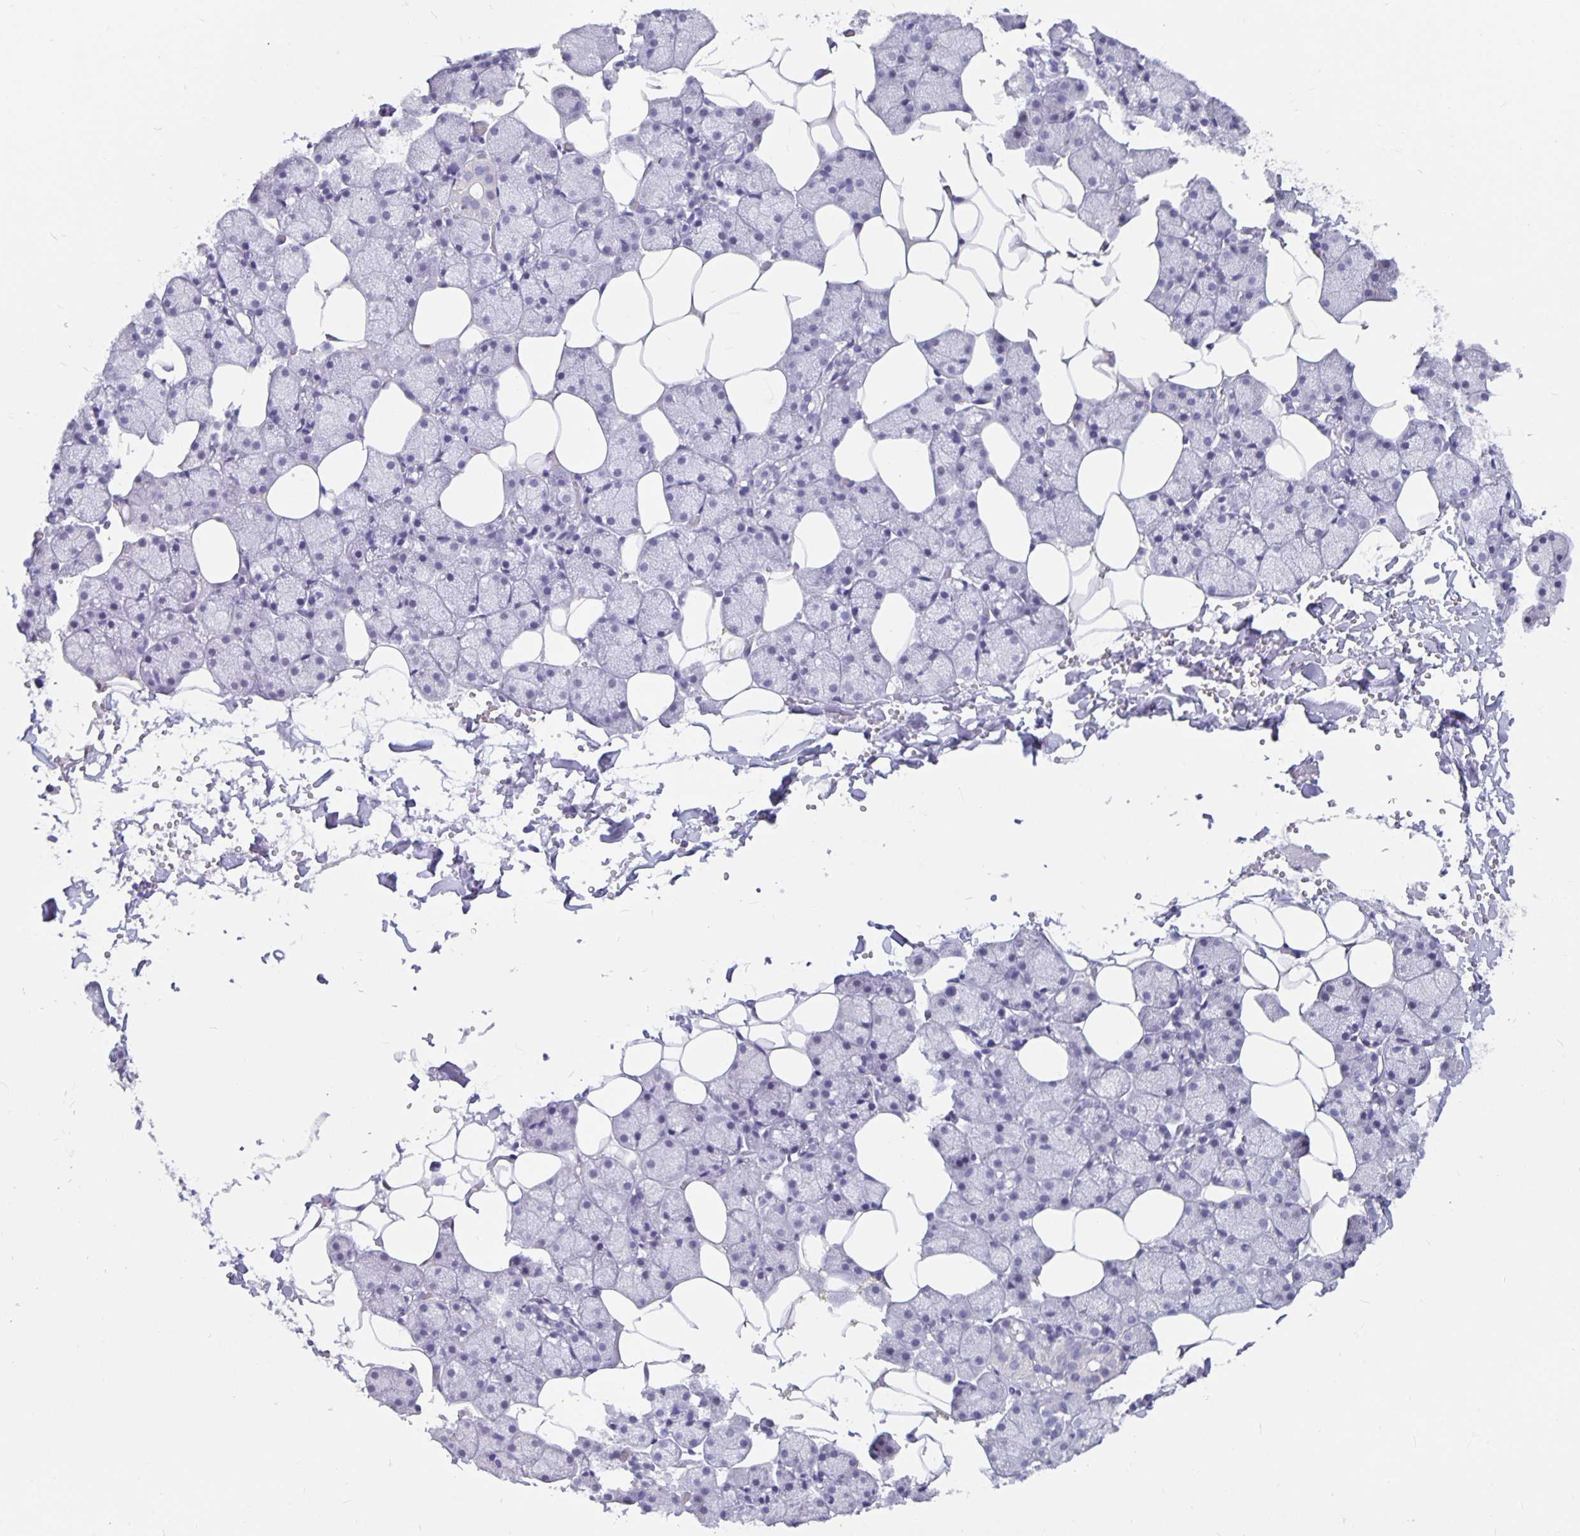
{"staining": {"intensity": "negative", "quantity": "none", "location": "none"}, "tissue": "salivary gland", "cell_type": "Glandular cells", "image_type": "normal", "snomed": [{"axis": "morphology", "description": "Normal tissue, NOS"}, {"axis": "topography", "description": "Salivary gland"}], "caption": "High magnification brightfield microscopy of normal salivary gland stained with DAB (3,3'-diaminobenzidine) (brown) and counterstained with hematoxylin (blue): glandular cells show no significant staining.", "gene": "OLIG2", "patient": {"sex": "male", "age": 38}}